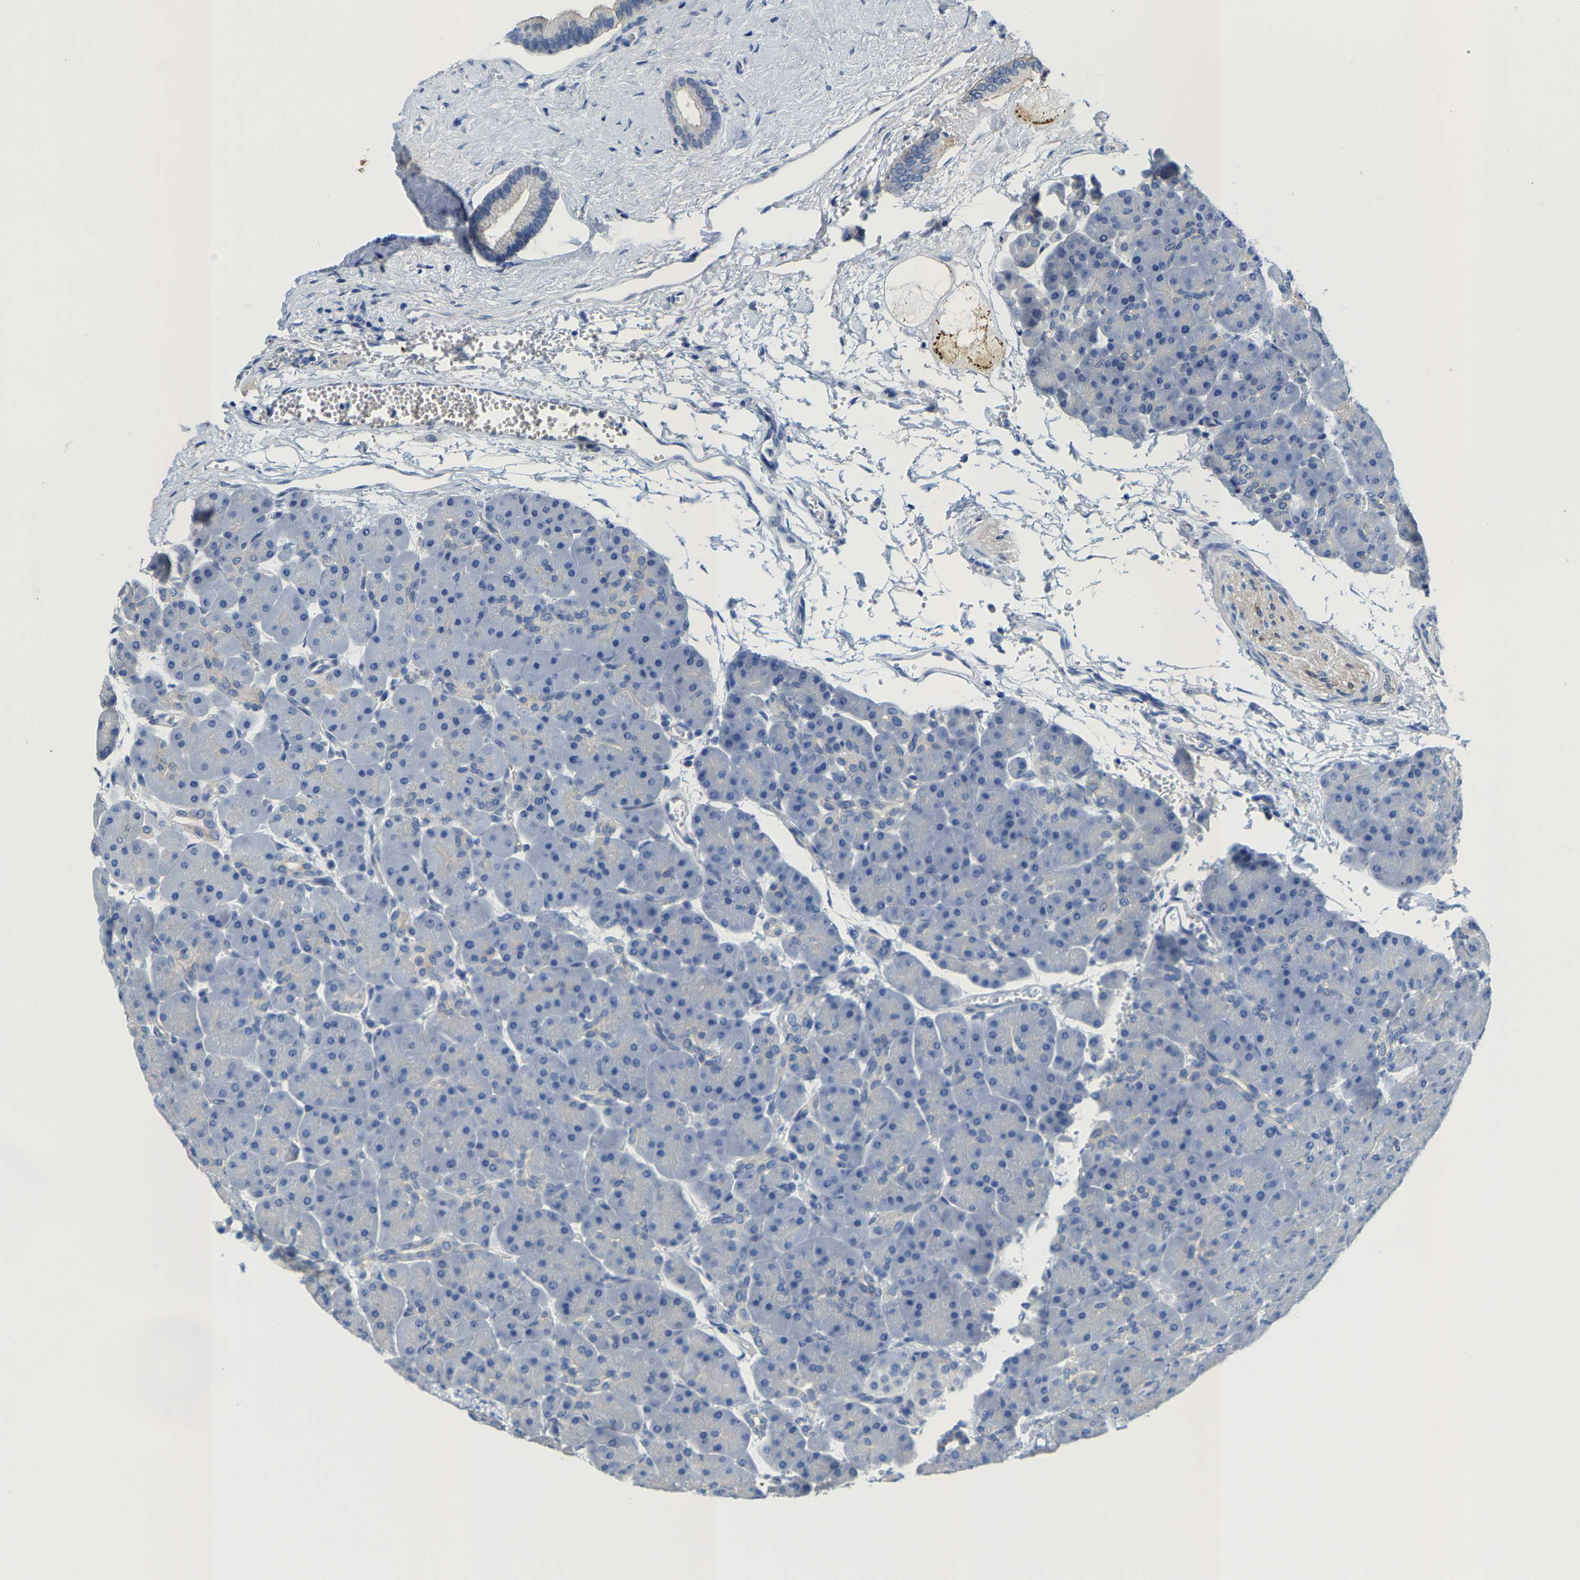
{"staining": {"intensity": "negative", "quantity": "none", "location": "none"}, "tissue": "pancreas", "cell_type": "Exocrine glandular cells", "image_type": "normal", "snomed": [{"axis": "morphology", "description": "Normal tissue, NOS"}, {"axis": "topography", "description": "Pancreas"}], "caption": "DAB (3,3'-diaminobenzidine) immunohistochemical staining of unremarkable pancreas exhibits no significant staining in exocrine glandular cells. (DAB immunohistochemistry, high magnification).", "gene": "DSCAM", "patient": {"sex": "male", "age": 66}}